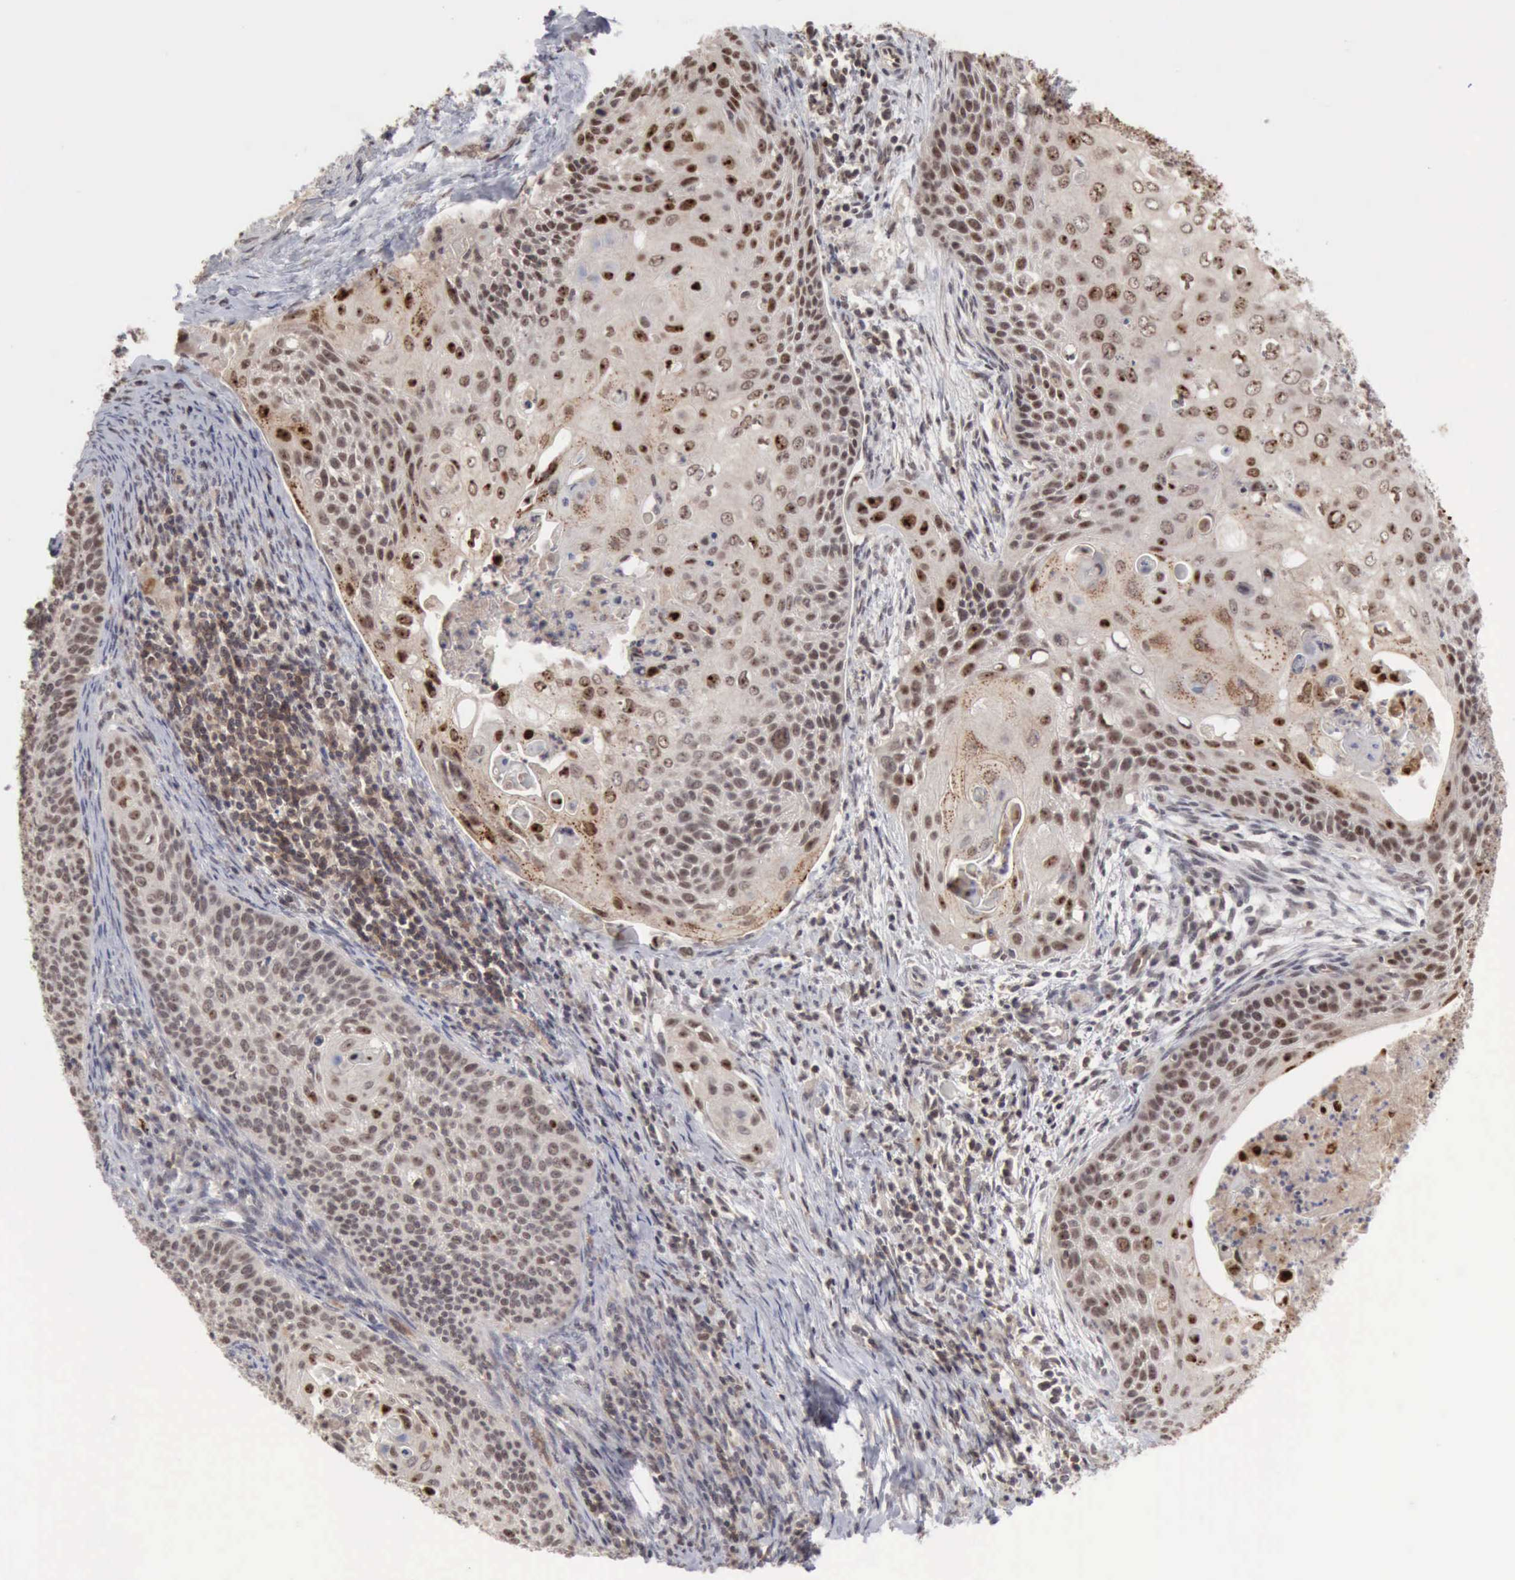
{"staining": {"intensity": "moderate", "quantity": "<25%", "location": "nuclear"}, "tissue": "cervical cancer", "cell_type": "Tumor cells", "image_type": "cancer", "snomed": [{"axis": "morphology", "description": "Squamous cell carcinoma, NOS"}, {"axis": "topography", "description": "Cervix"}], "caption": "High-magnification brightfield microscopy of cervical squamous cell carcinoma stained with DAB (3,3'-diaminobenzidine) (brown) and counterstained with hematoxylin (blue). tumor cells exhibit moderate nuclear expression is present in approximately<25% of cells.", "gene": "CDKN2A", "patient": {"sex": "female", "age": 33}}